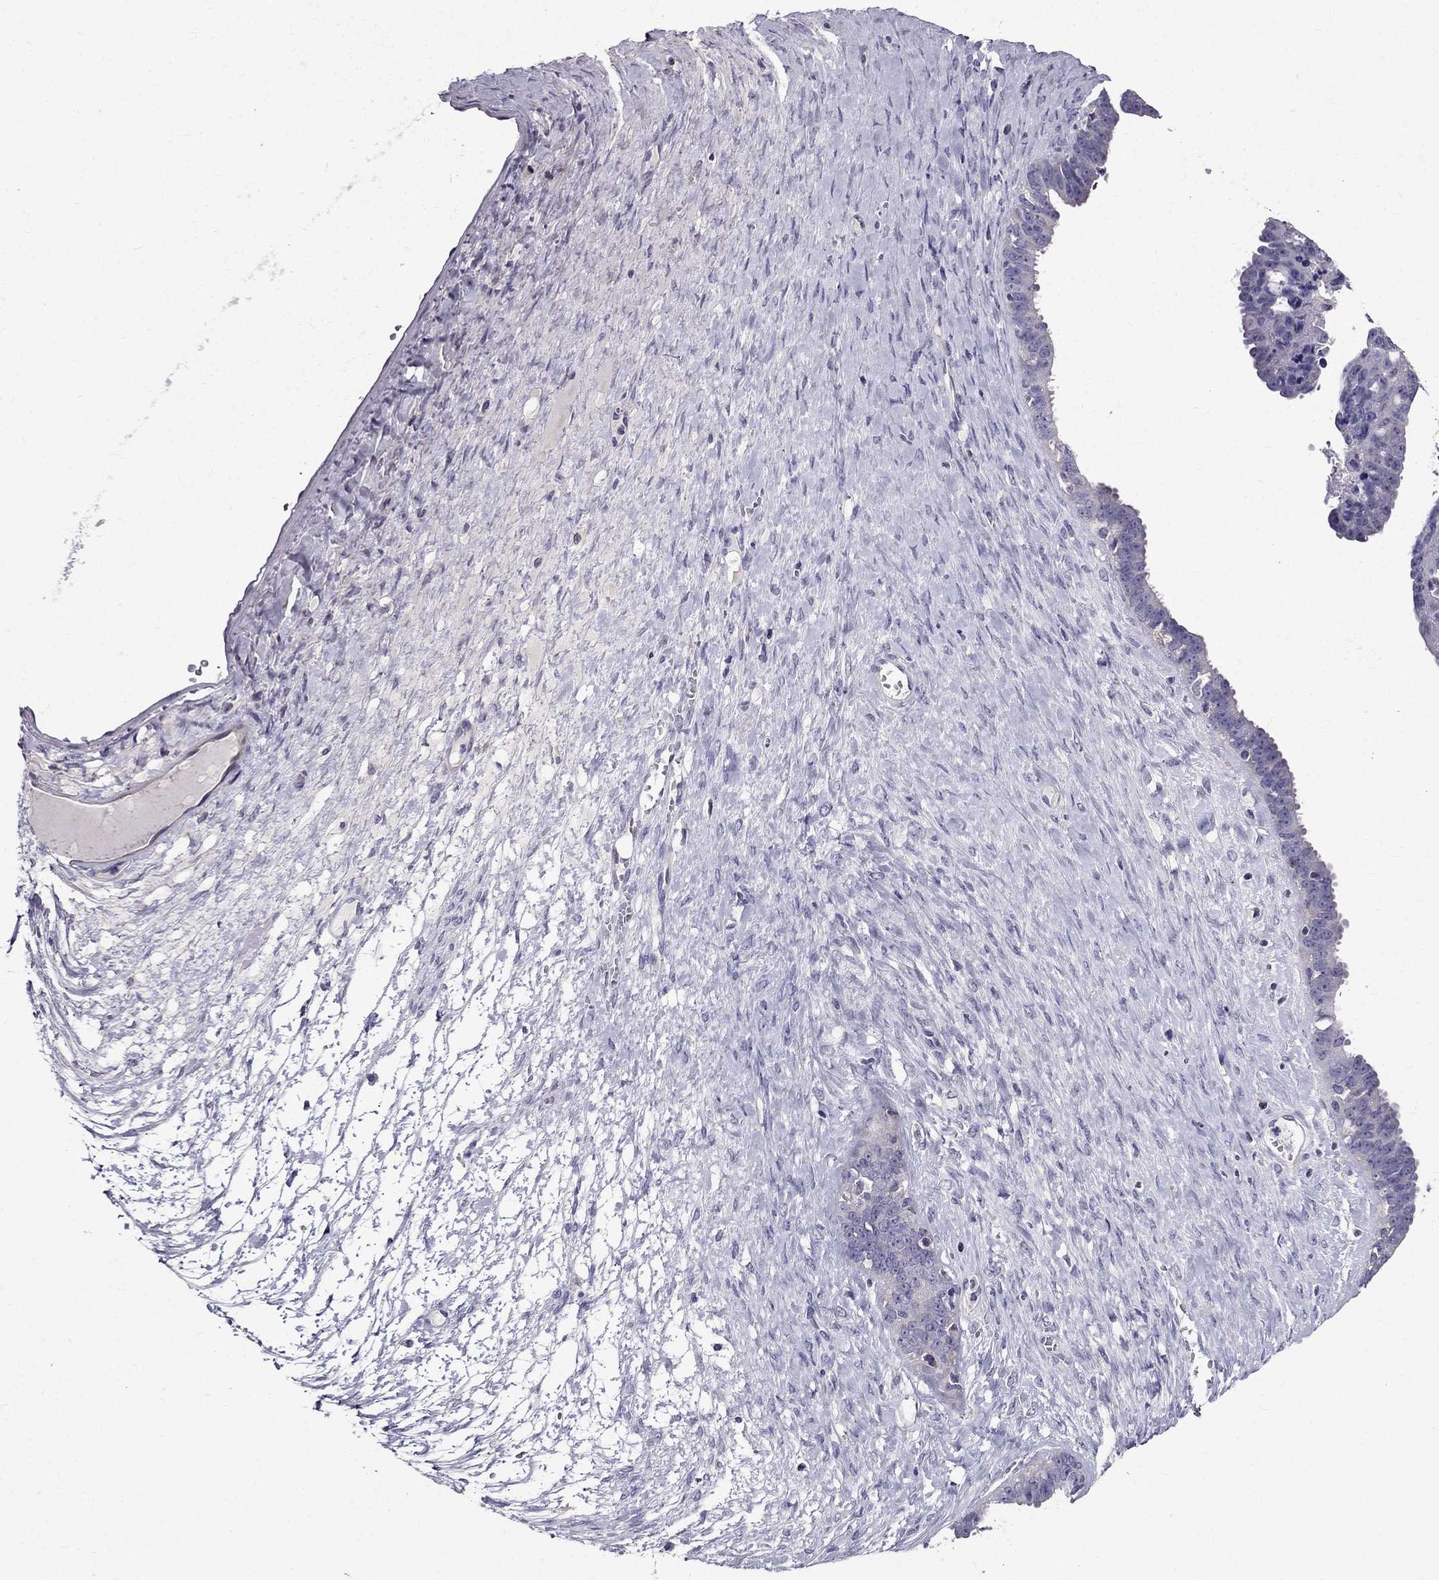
{"staining": {"intensity": "negative", "quantity": "none", "location": "none"}, "tissue": "ovarian cancer", "cell_type": "Tumor cells", "image_type": "cancer", "snomed": [{"axis": "morphology", "description": "Cystadenocarcinoma, serous, NOS"}, {"axis": "topography", "description": "Ovary"}], "caption": "Human ovarian cancer (serous cystadenocarcinoma) stained for a protein using immunohistochemistry (IHC) reveals no positivity in tumor cells.", "gene": "AAK1", "patient": {"sex": "female", "age": 71}}